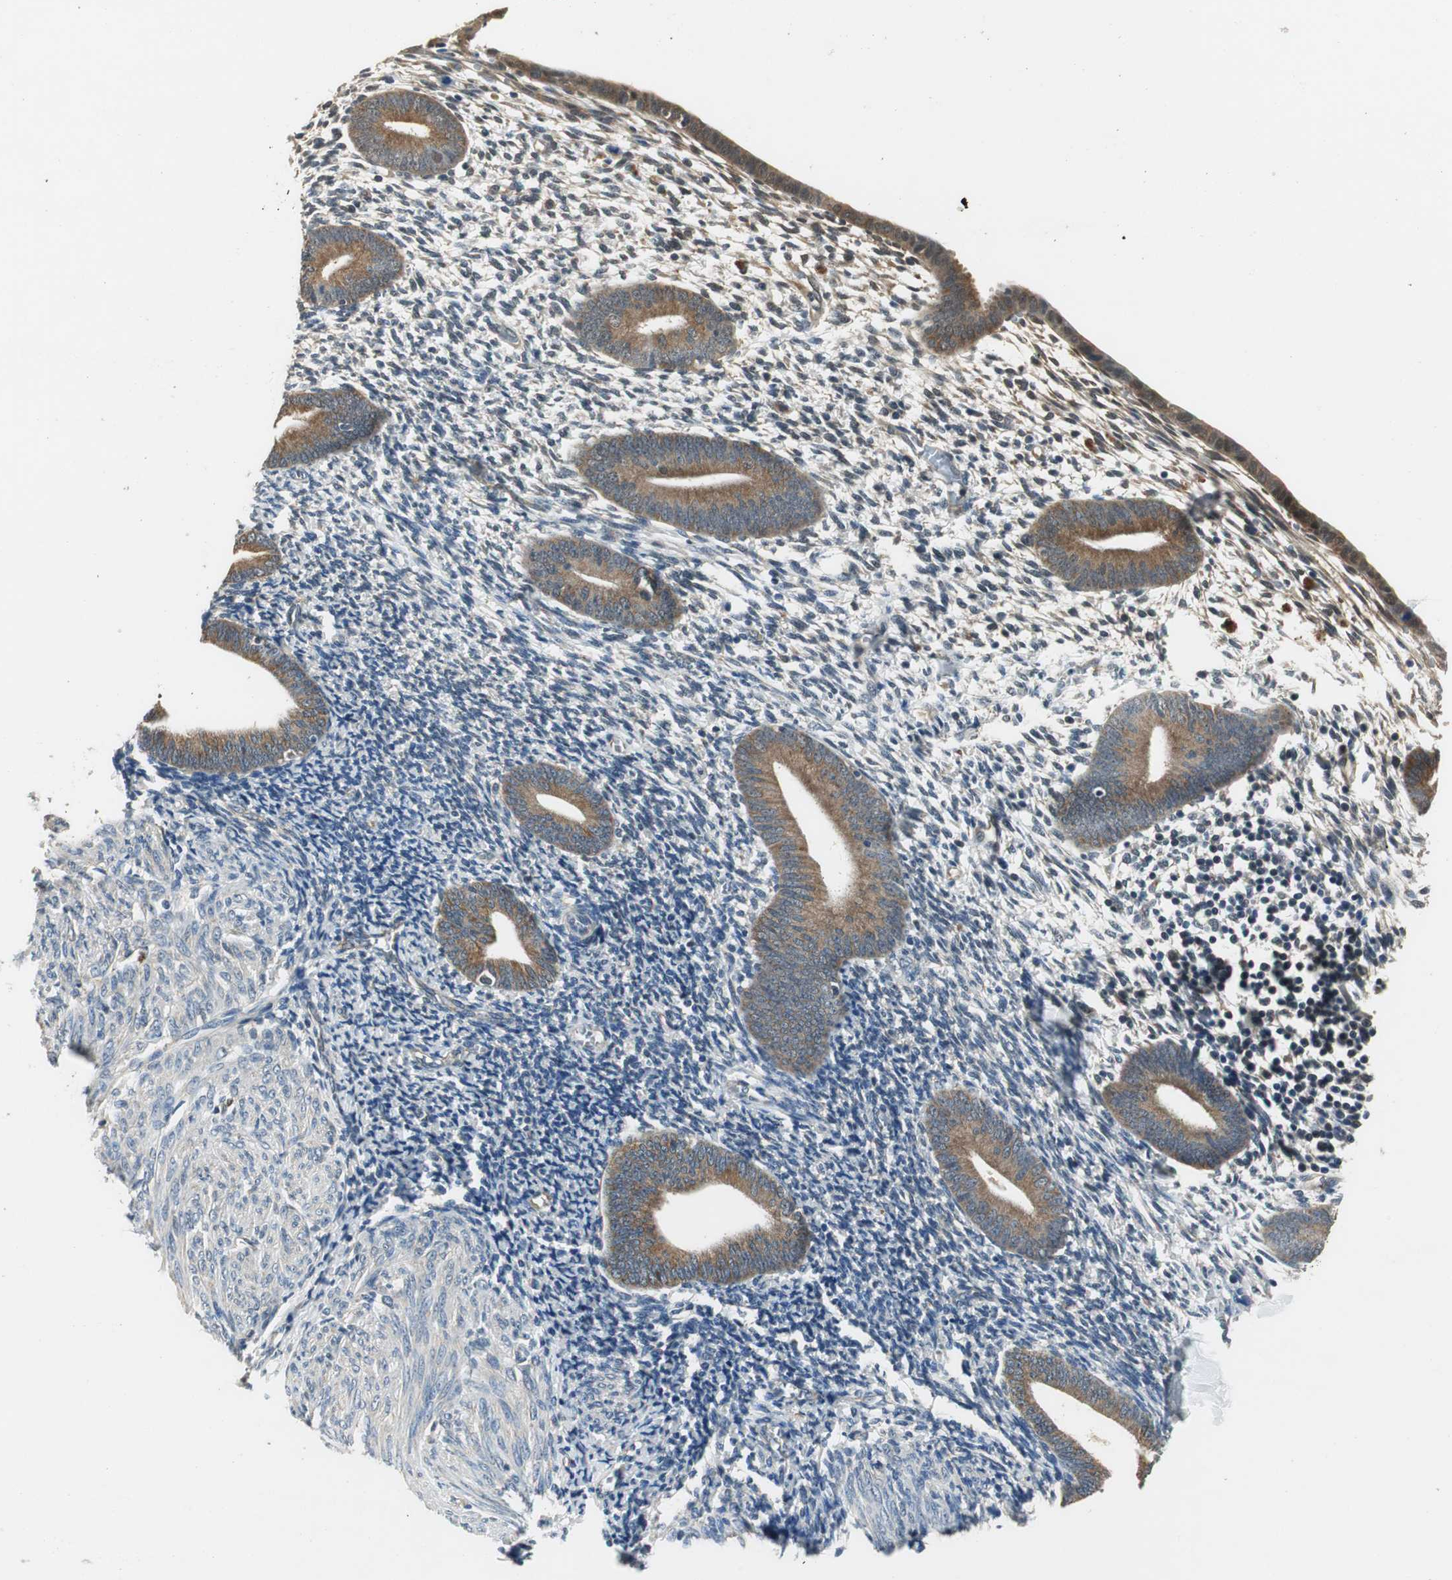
{"staining": {"intensity": "weak", "quantity": "<25%", "location": "cytoplasmic/membranous"}, "tissue": "endometrium", "cell_type": "Cells in endometrial stroma", "image_type": "normal", "snomed": [{"axis": "morphology", "description": "Normal tissue, NOS"}, {"axis": "topography", "description": "Endometrium"}], "caption": "This is a photomicrograph of immunohistochemistry staining of unremarkable endometrium, which shows no expression in cells in endometrial stroma.", "gene": "PSMB4", "patient": {"sex": "female", "age": 57}}